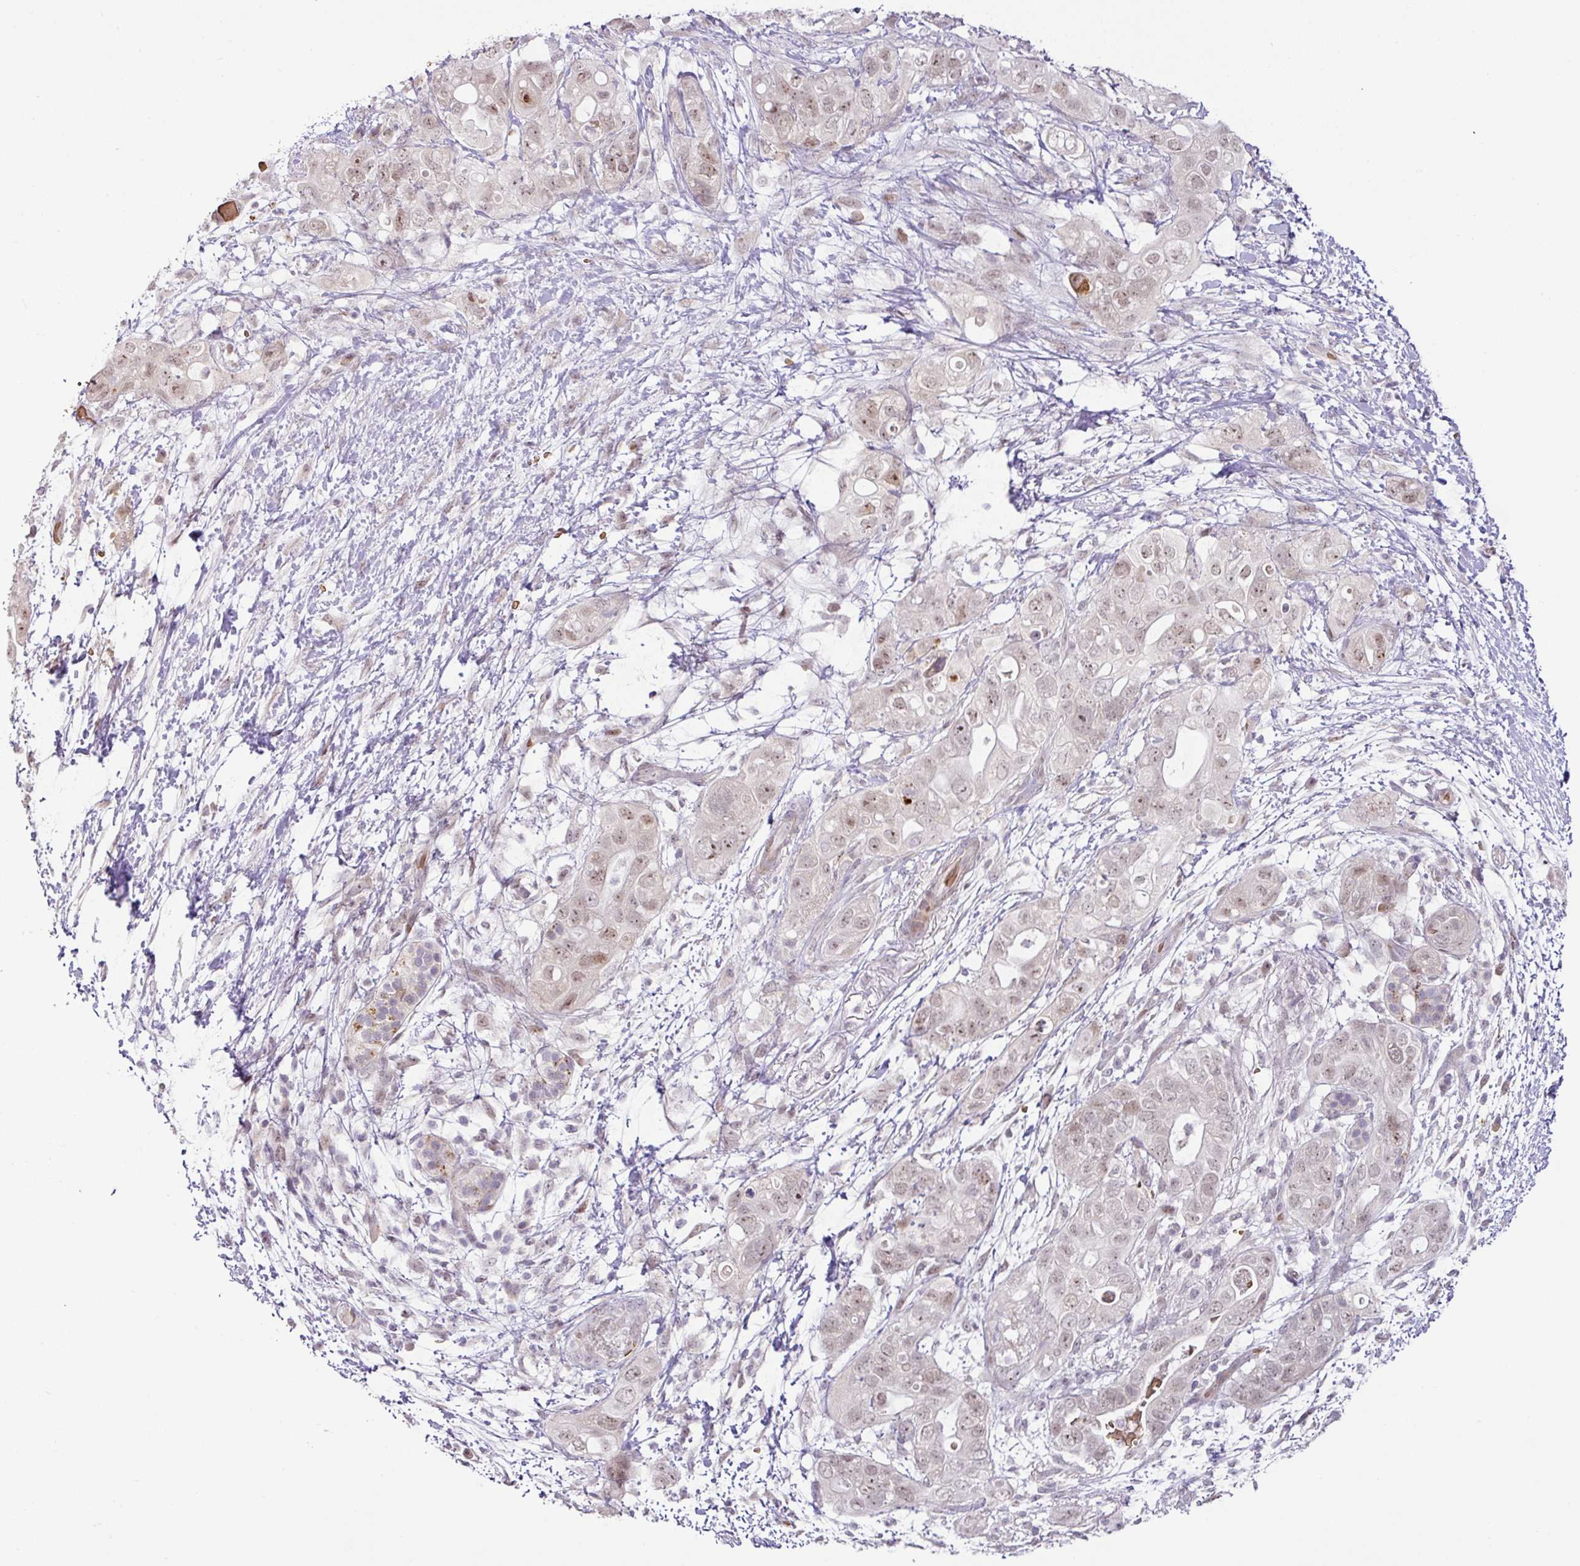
{"staining": {"intensity": "moderate", "quantity": "25%-75%", "location": "nuclear"}, "tissue": "pancreatic cancer", "cell_type": "Tumor cells", "image_type": "cancer", "snomed": [{"axis": "morphology", "description": "Adenocarcinoma, NOS"}, {"axis": "topography", "description": "Pancreas"}], "caption": "Pancreatic cancer (adenocarcinoma) stained with immunohistochemistry (IHC) reveals moderate nuclear positivity in approximately 25%-75% of tumor cells.", "gene": "PARP2", "patient": {"sex": "female", "age": 72}}